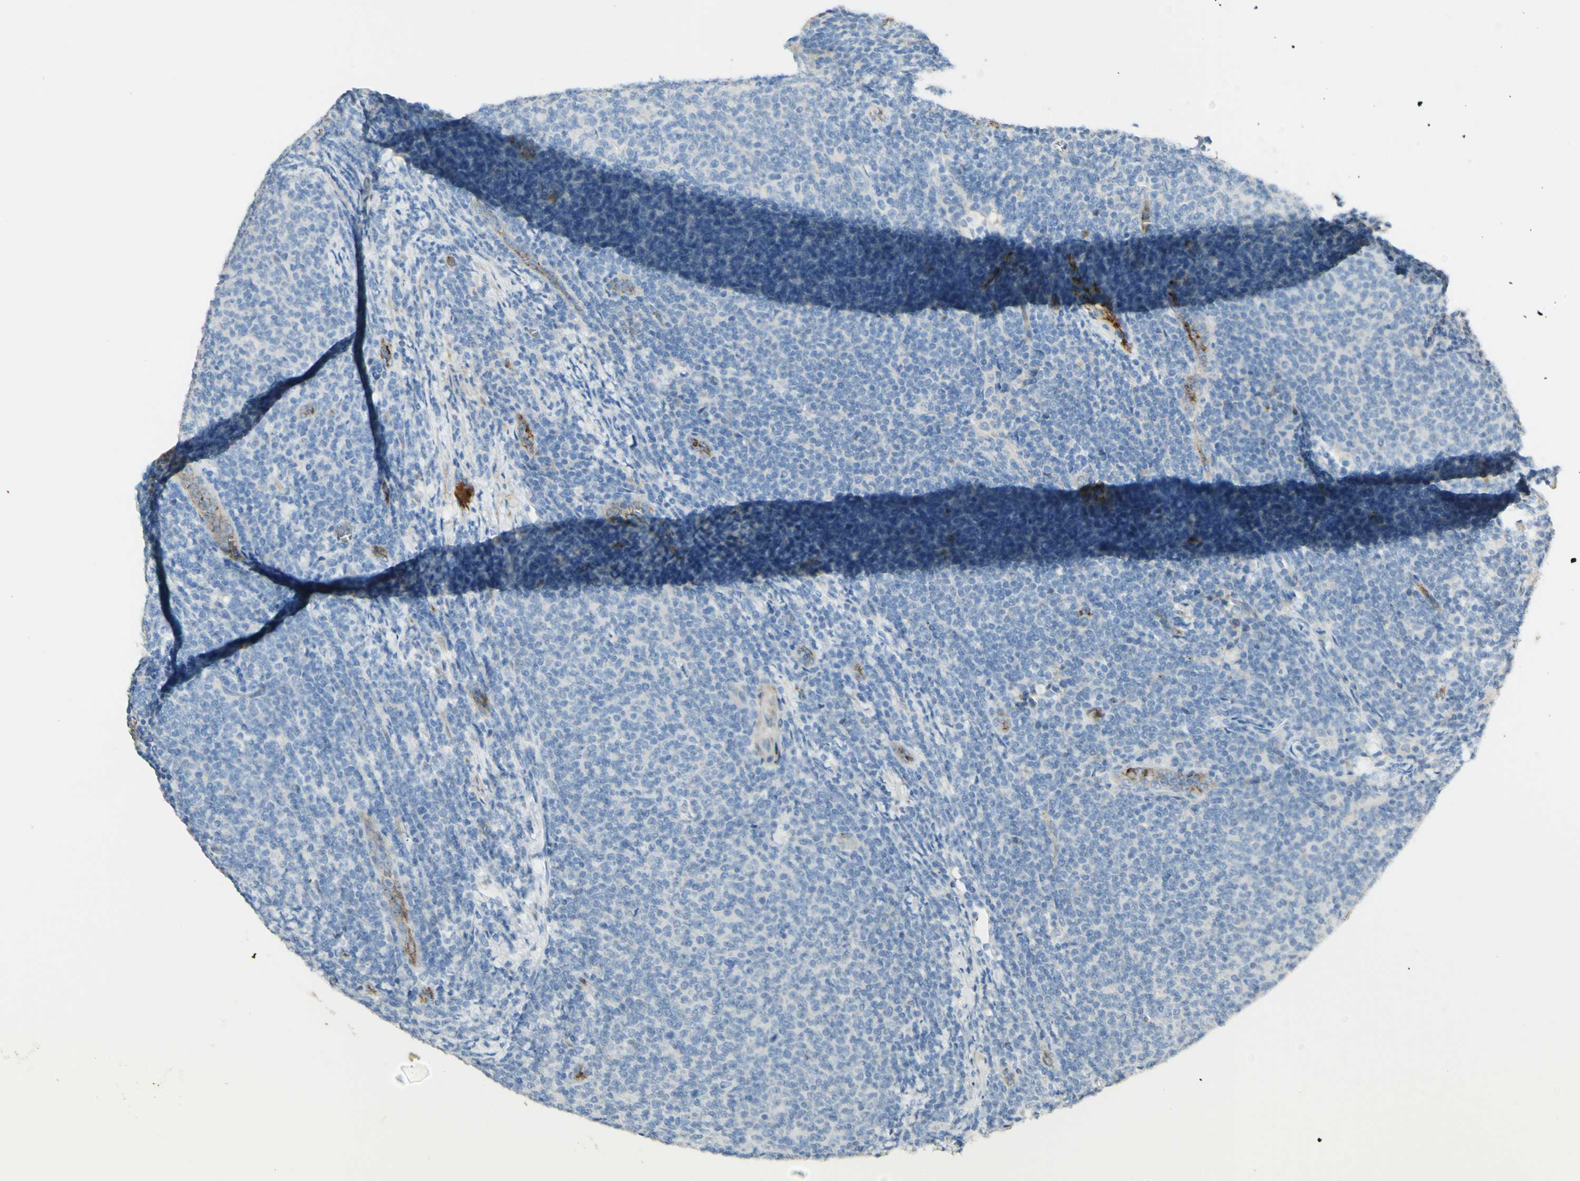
{"staining": {"intensity": "negative", "quantity": "none", "location": "none"}, "tissue": "lymphoma", "cell_type": "Tumor cells", "image_type": "cancer", "snomed": [{"axis": "morphology", "description": "Malignant lymphoma, non-Hodgkin's type, Low grade"}, {"axis": "topography", "description": "Lymph node"}], "caption": "The photomicrograph displays no significant staining in tumor cells of low-grade malignant lymphoma, non-Hodgkin's type. (Stains: DAB (3,3'-diaminobenzidine) immunohistochemistry with hematoxylin counter stain, Microscopy: brightfield microscopy at high magnification).", "gene": "GAN", "patient": {"sex": "male", "age": 66}}